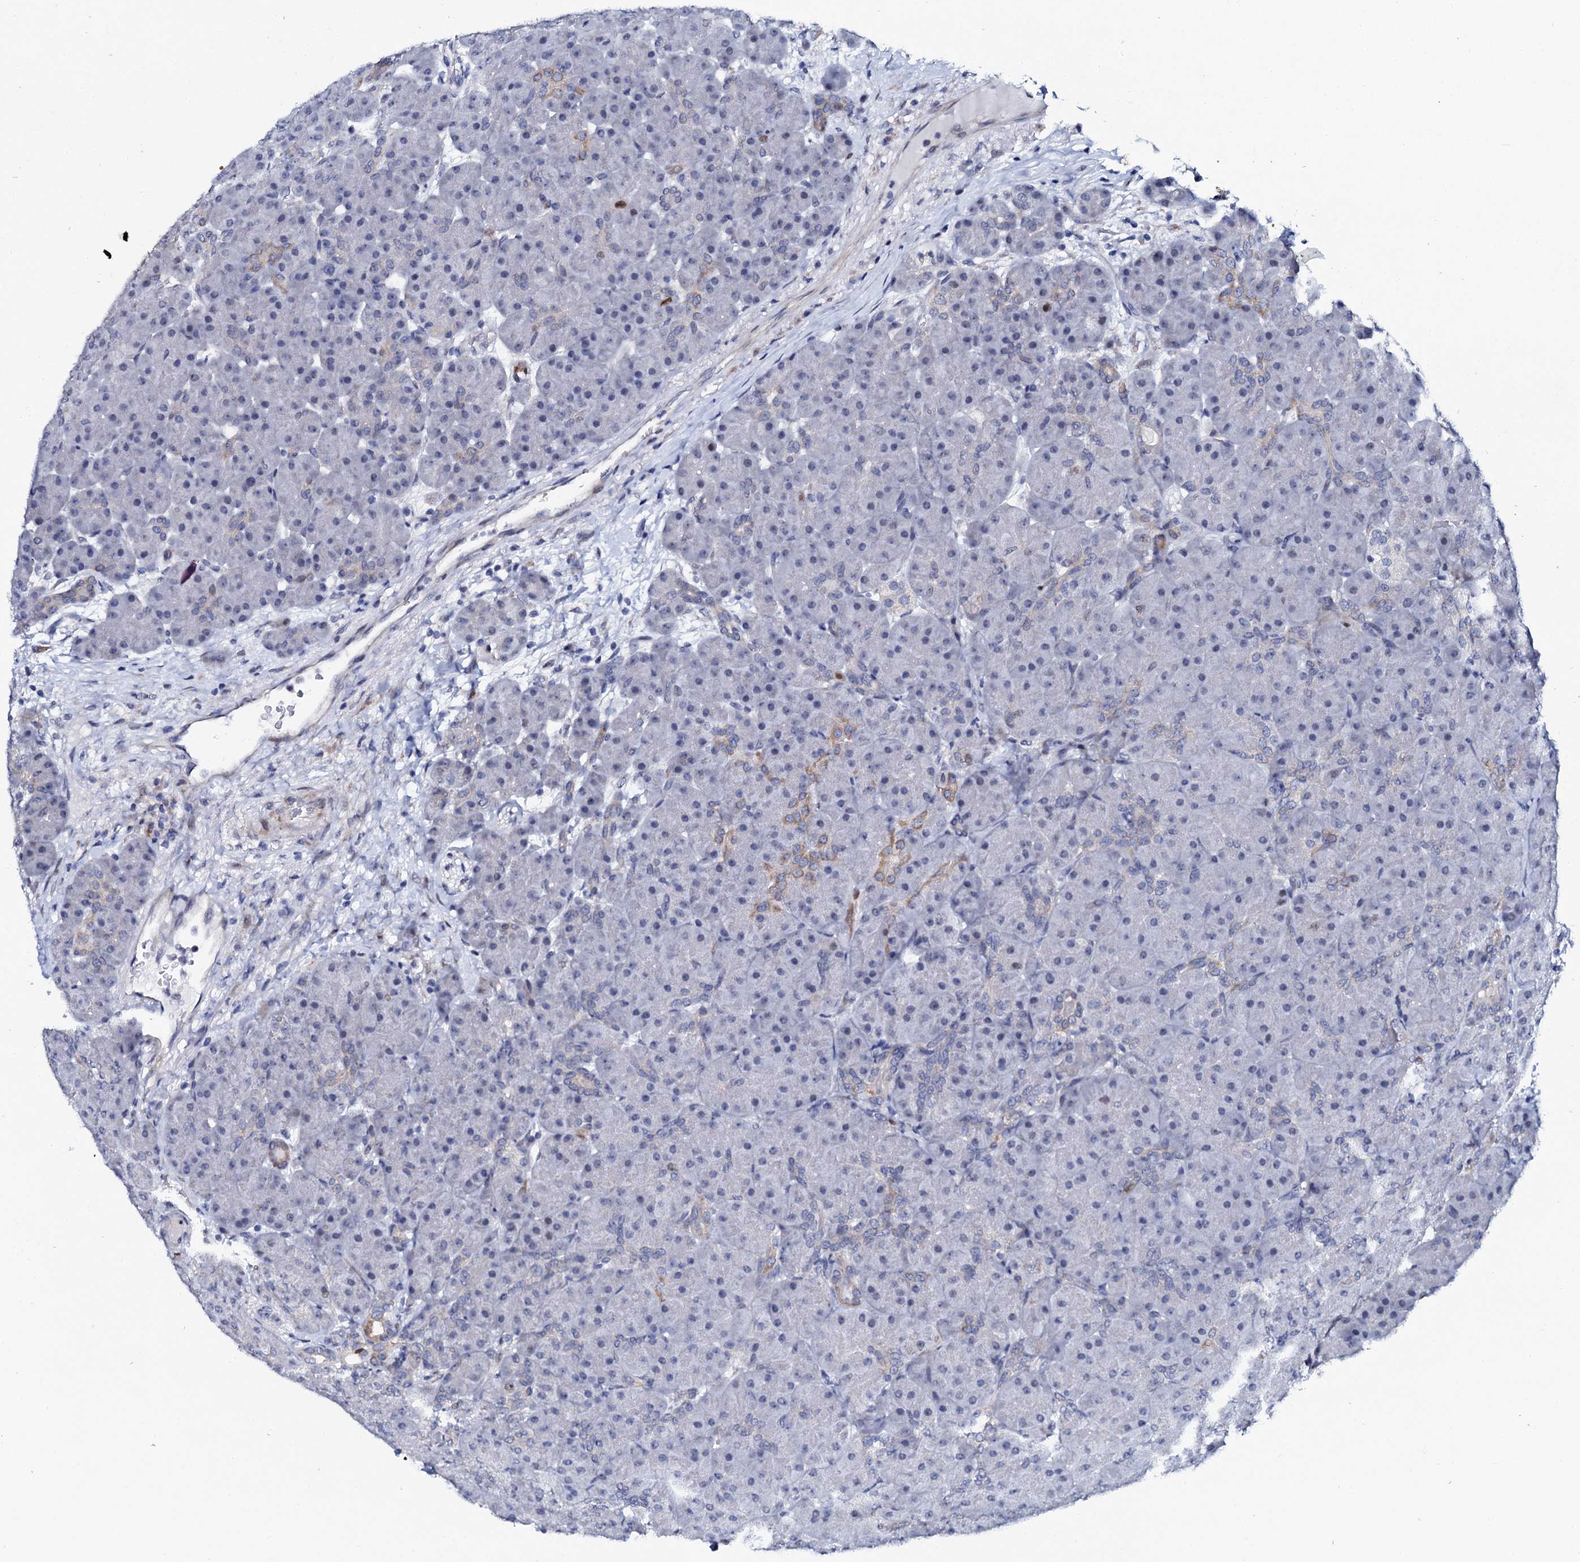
{"staining": {"intensity": "moderate", "quantity": "<25%", "location": "cytoplasmic/membranous"}, "tissue": "pancreas", "cell_type": "Exocrine glandular cells", "image_type": "normal", "snomed": [{"axis": "morphology", "description": "Normal tissue, NOS"}, {"axis": "topography", "description": "Pancreas"}], "caption": "High-power microscopy captured an IHC histopathology image of unremarkable pancreas, revealing moderate cytoplasmic/membranous staining in about <25% of exocrine glandular cells. Nuclei are stained in blue.", "gene": "NUDT13", "patient": {"sex": "male", "age": 66}}